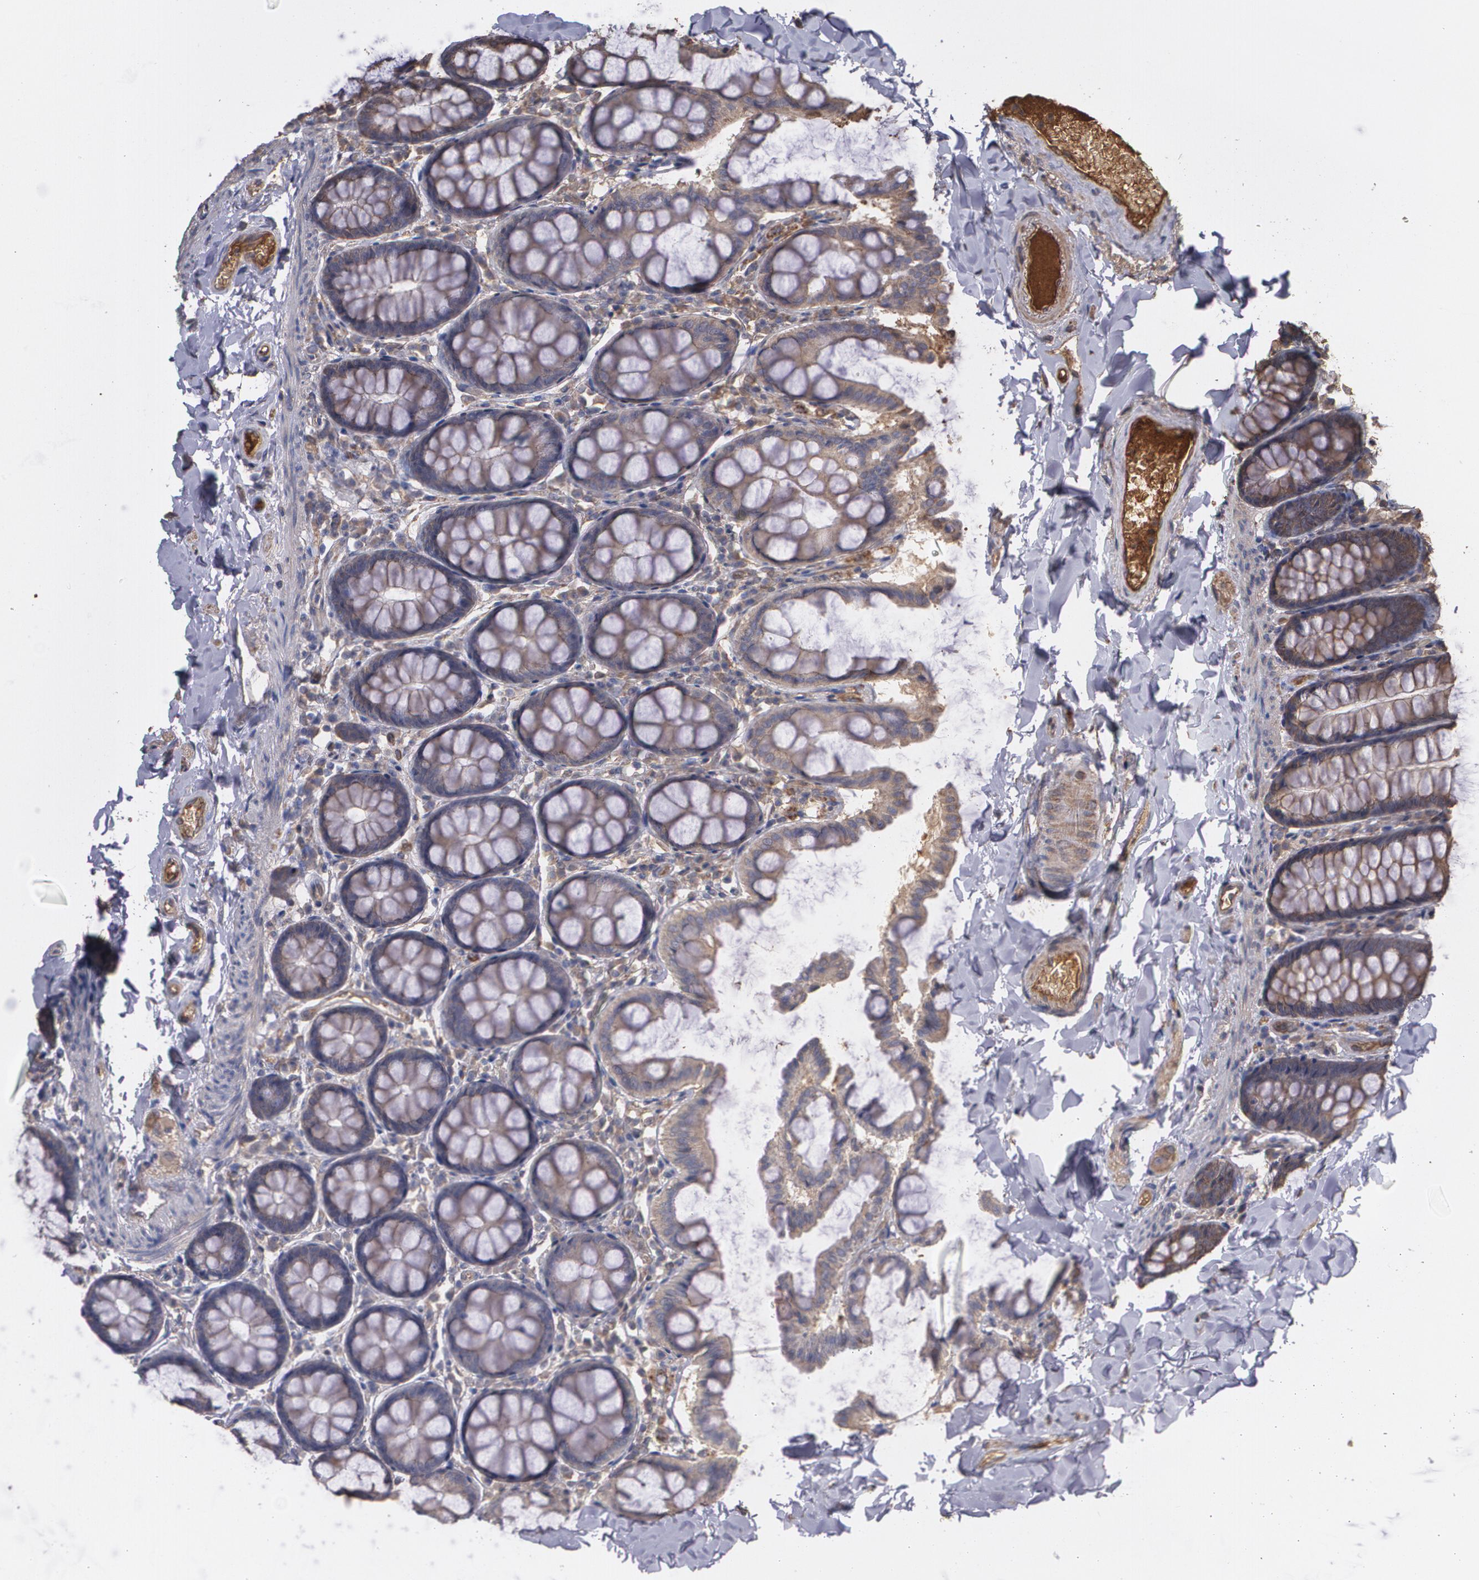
{"staining": {"intensity": "moderate", "quantity": ">75%", "location": "cytoplasmic/membranous"}, "tissue": "colon", "cell_type": "Endothelial cells", "image_type": "normal", "snomed": [{"axis": "morphology", "description": "Normal tissue, NOS"}, {"axis": "topography", "description": "Colon"}], "caption": "IHC of unremarkable colon displays medium levels of moderate cytoplasmic/membranous staining in about >75% of endothelial cells.", "gene": "PON1", "patient": {"sex": "female", "age": 61}}